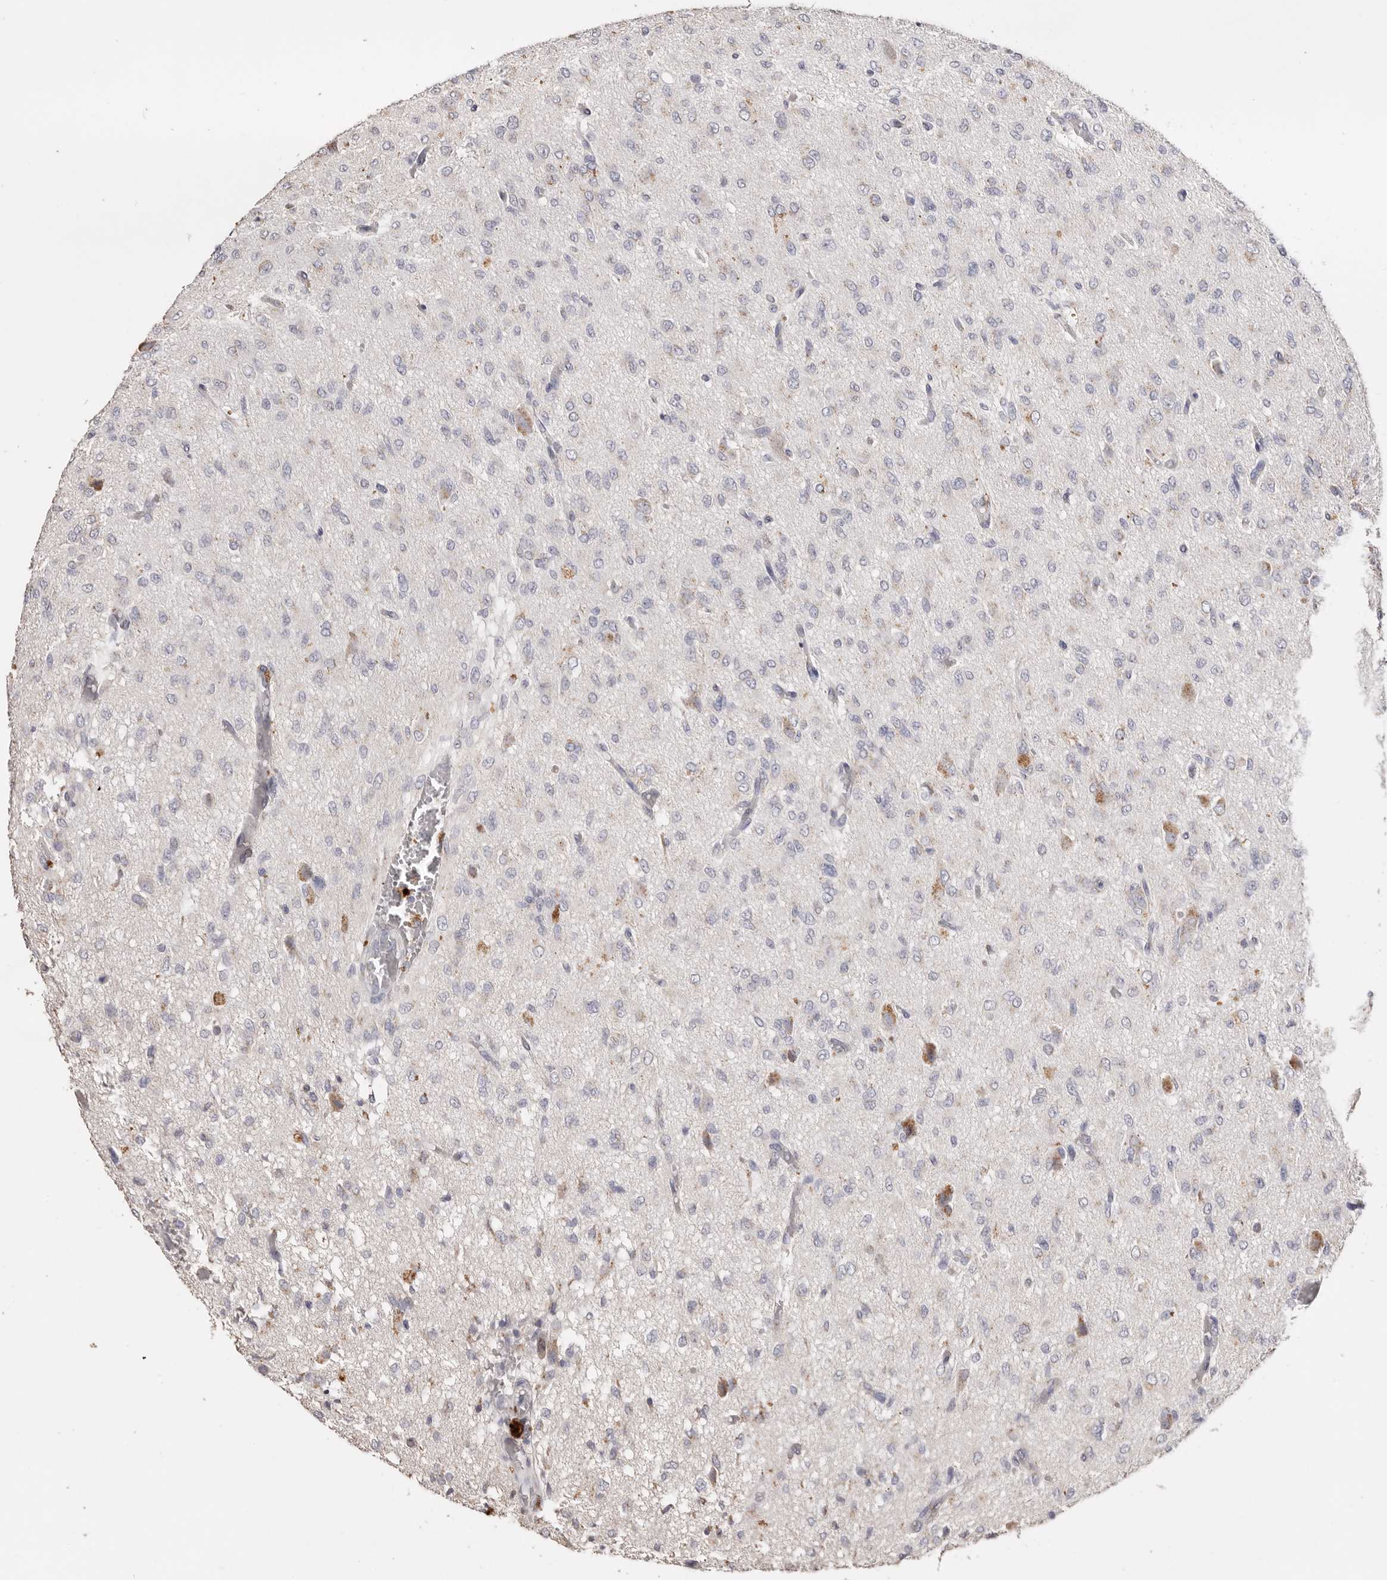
{"staining": {"intensity": "negative", "quantity": "none", "location": "none"}, "tissue": "glioma", "cell_type": "Tumor cells", "image_type": "cancer", "snomed": [{"axis": "morphology", "description": "Glioma, malignant, High grade"}, {"axis": "topography", "description": "Brain"}], "caption": "The photomicrograph demonstrates no significant expression in tumor cells of glioma.", "gene": "LGALS7B", "patient": {"sex": "female", "age": 59}}